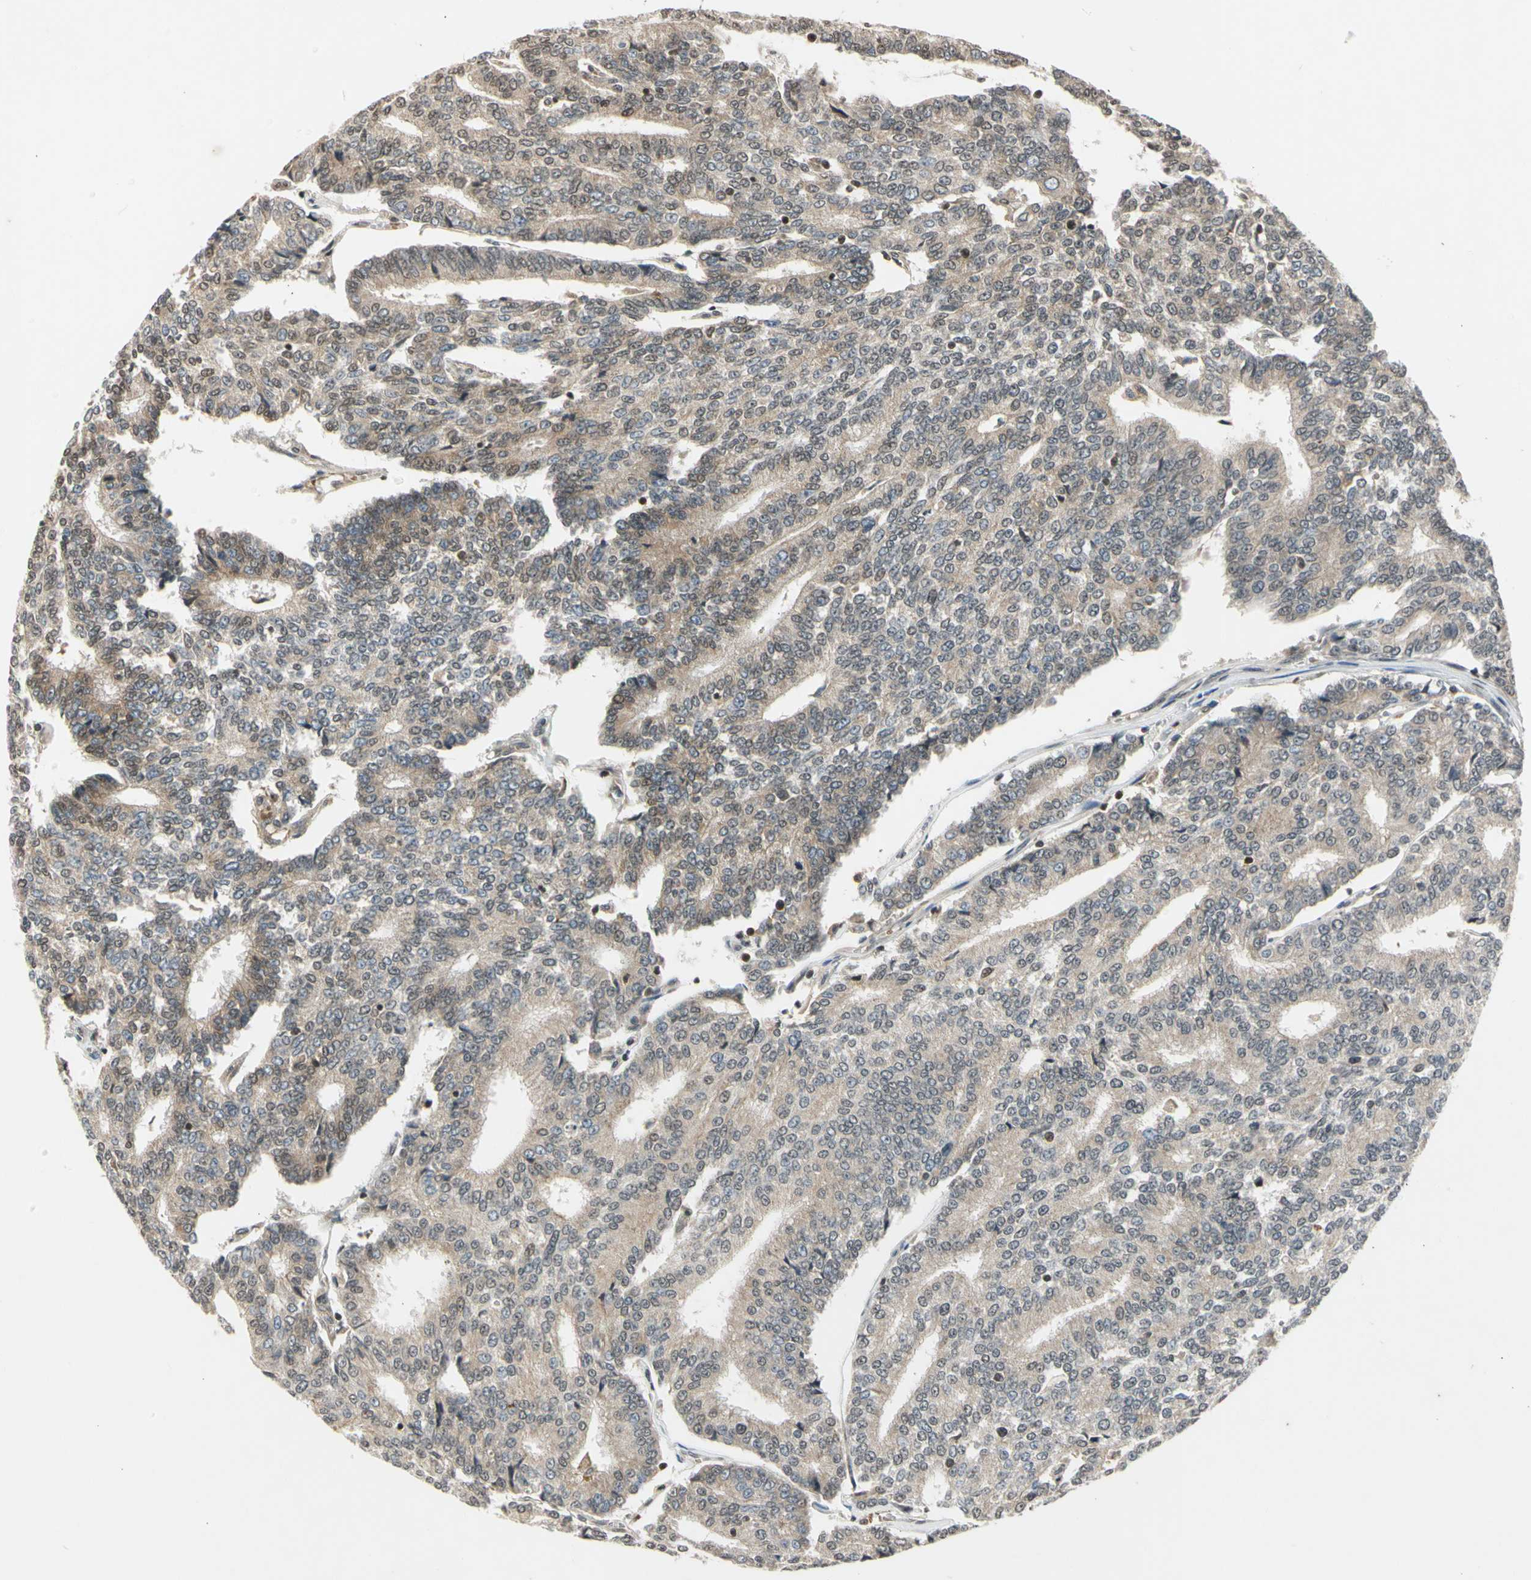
{"staining": {"intensity": "weak", "quantity": ">75%", "location": "cytoplasmic/membranous"}, "tissue": "prostate cancer", "cell_type": "Tumor cells", "image_type": "cancer", "snomed": [{"axis": "morphology", "description": "Adenocarcinoma, High grade"}, {"axis": "topography", "description": "Prostate"}], "caption": "There is low levels of weak cytoplasmic/membranous expression in tumor cells of prostate high-grade adenocarcinoma, as demonstrated by immunohistochemical staining (brown color).", "gene": "EFNB2", "patient": {"sex": "male", "age": 55}}